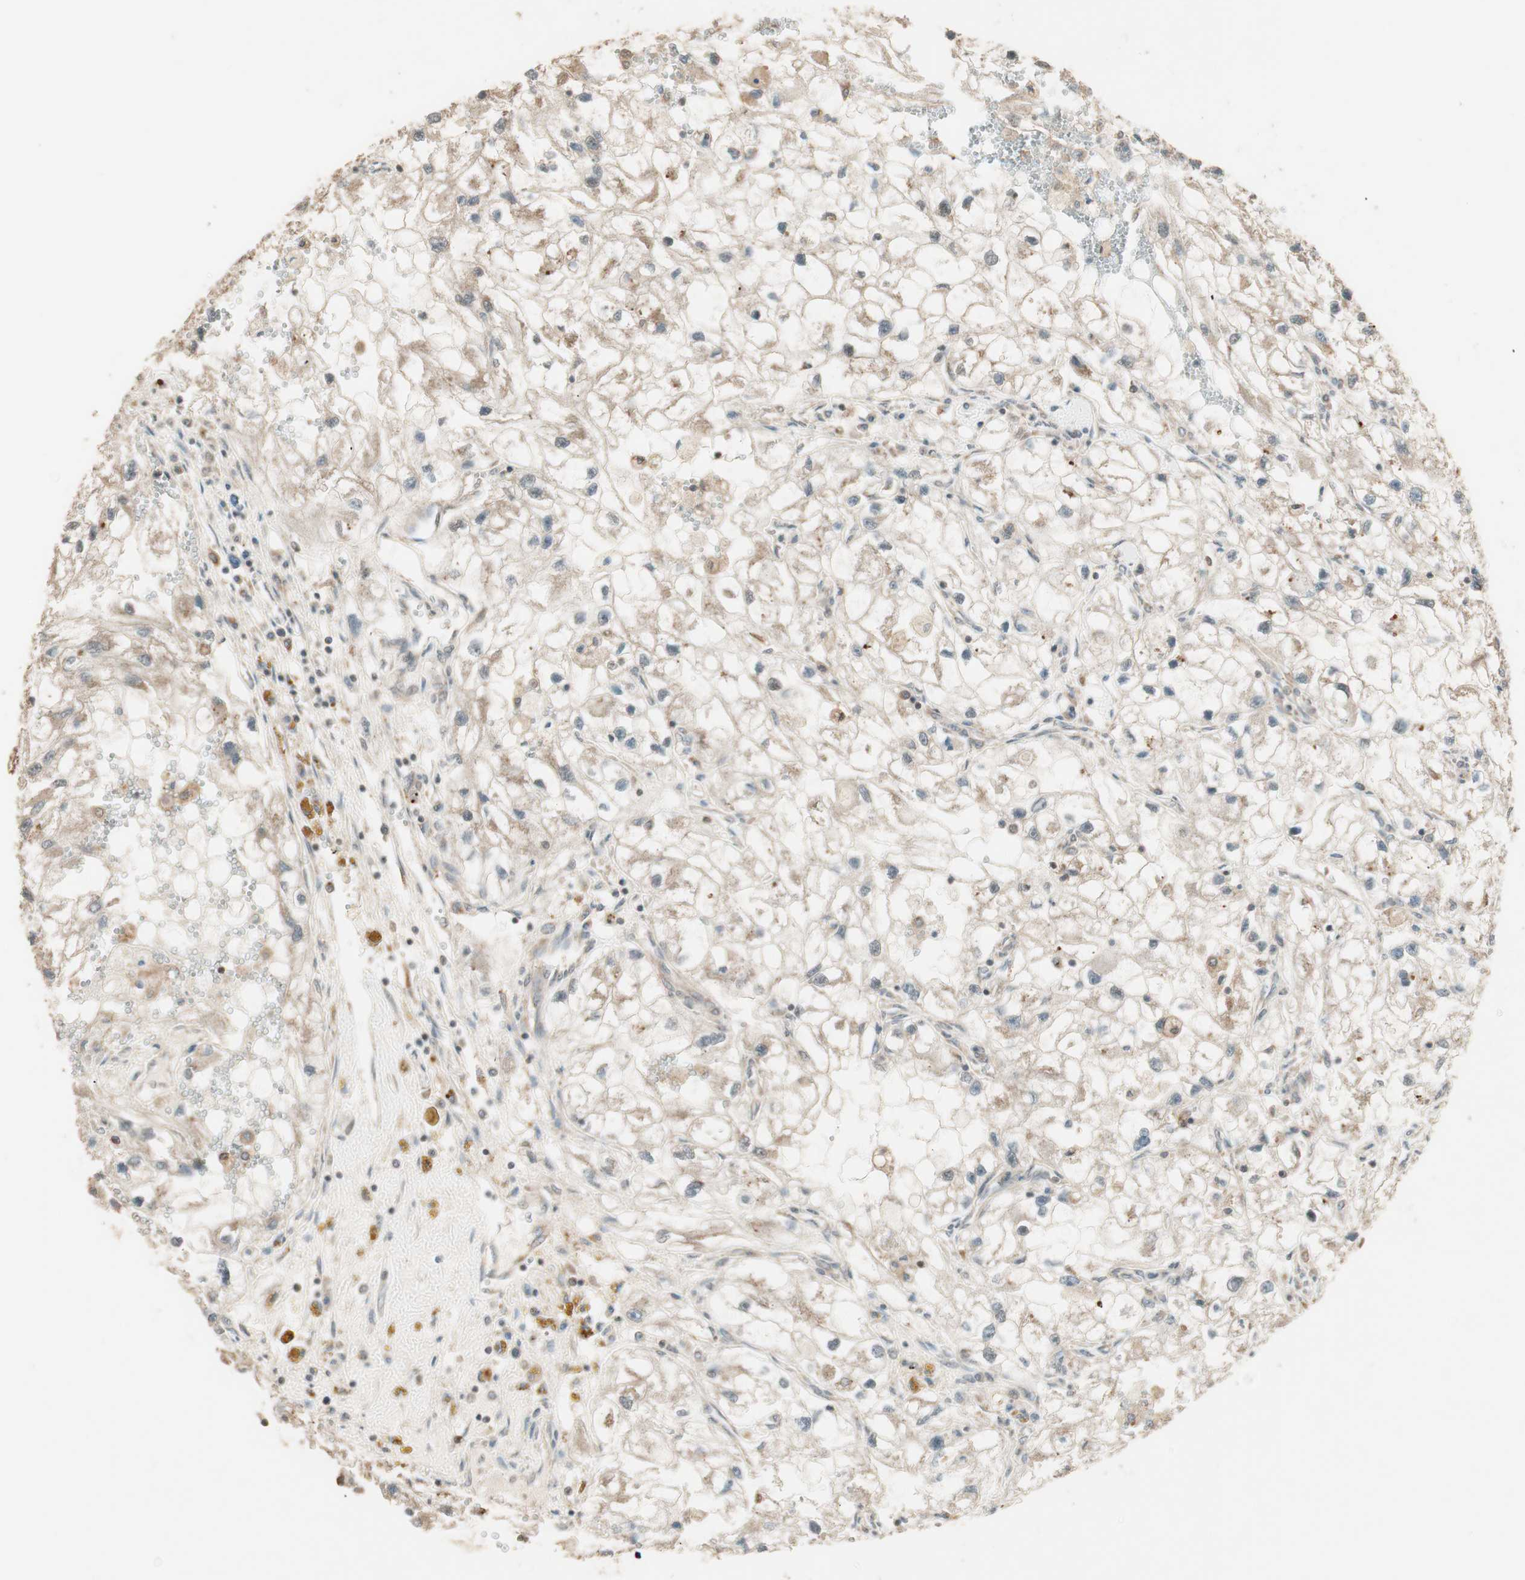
{"staining": {"intensity": "moderate", "quantity": ">75%", "location": "cytoplasmic/membranous"}, "tissue": "renal cancer", "cell_type": "Tumor cells", "image_type": "cancer", "snomed": [{"axis": "morphology", "description": "Adenocarcinoma, NOS"}, {"axis": "topography", "description": "Kidney"}], "caption": "An immunohistochemistry (IHC) photomicrograph of neoplastic tissue is shown. Protein staining in brown highlights moderate cytoplasmic/membranous positivity in renal cancer (adenocarcinoma) within tumor cells. The staining is performed using DAB brown chromogen to label protein expression. The nuclei are counter-stained blue using hematoxylin.", "gene": "CNOT4", "patient": {"sex": "female", "age": 70}}